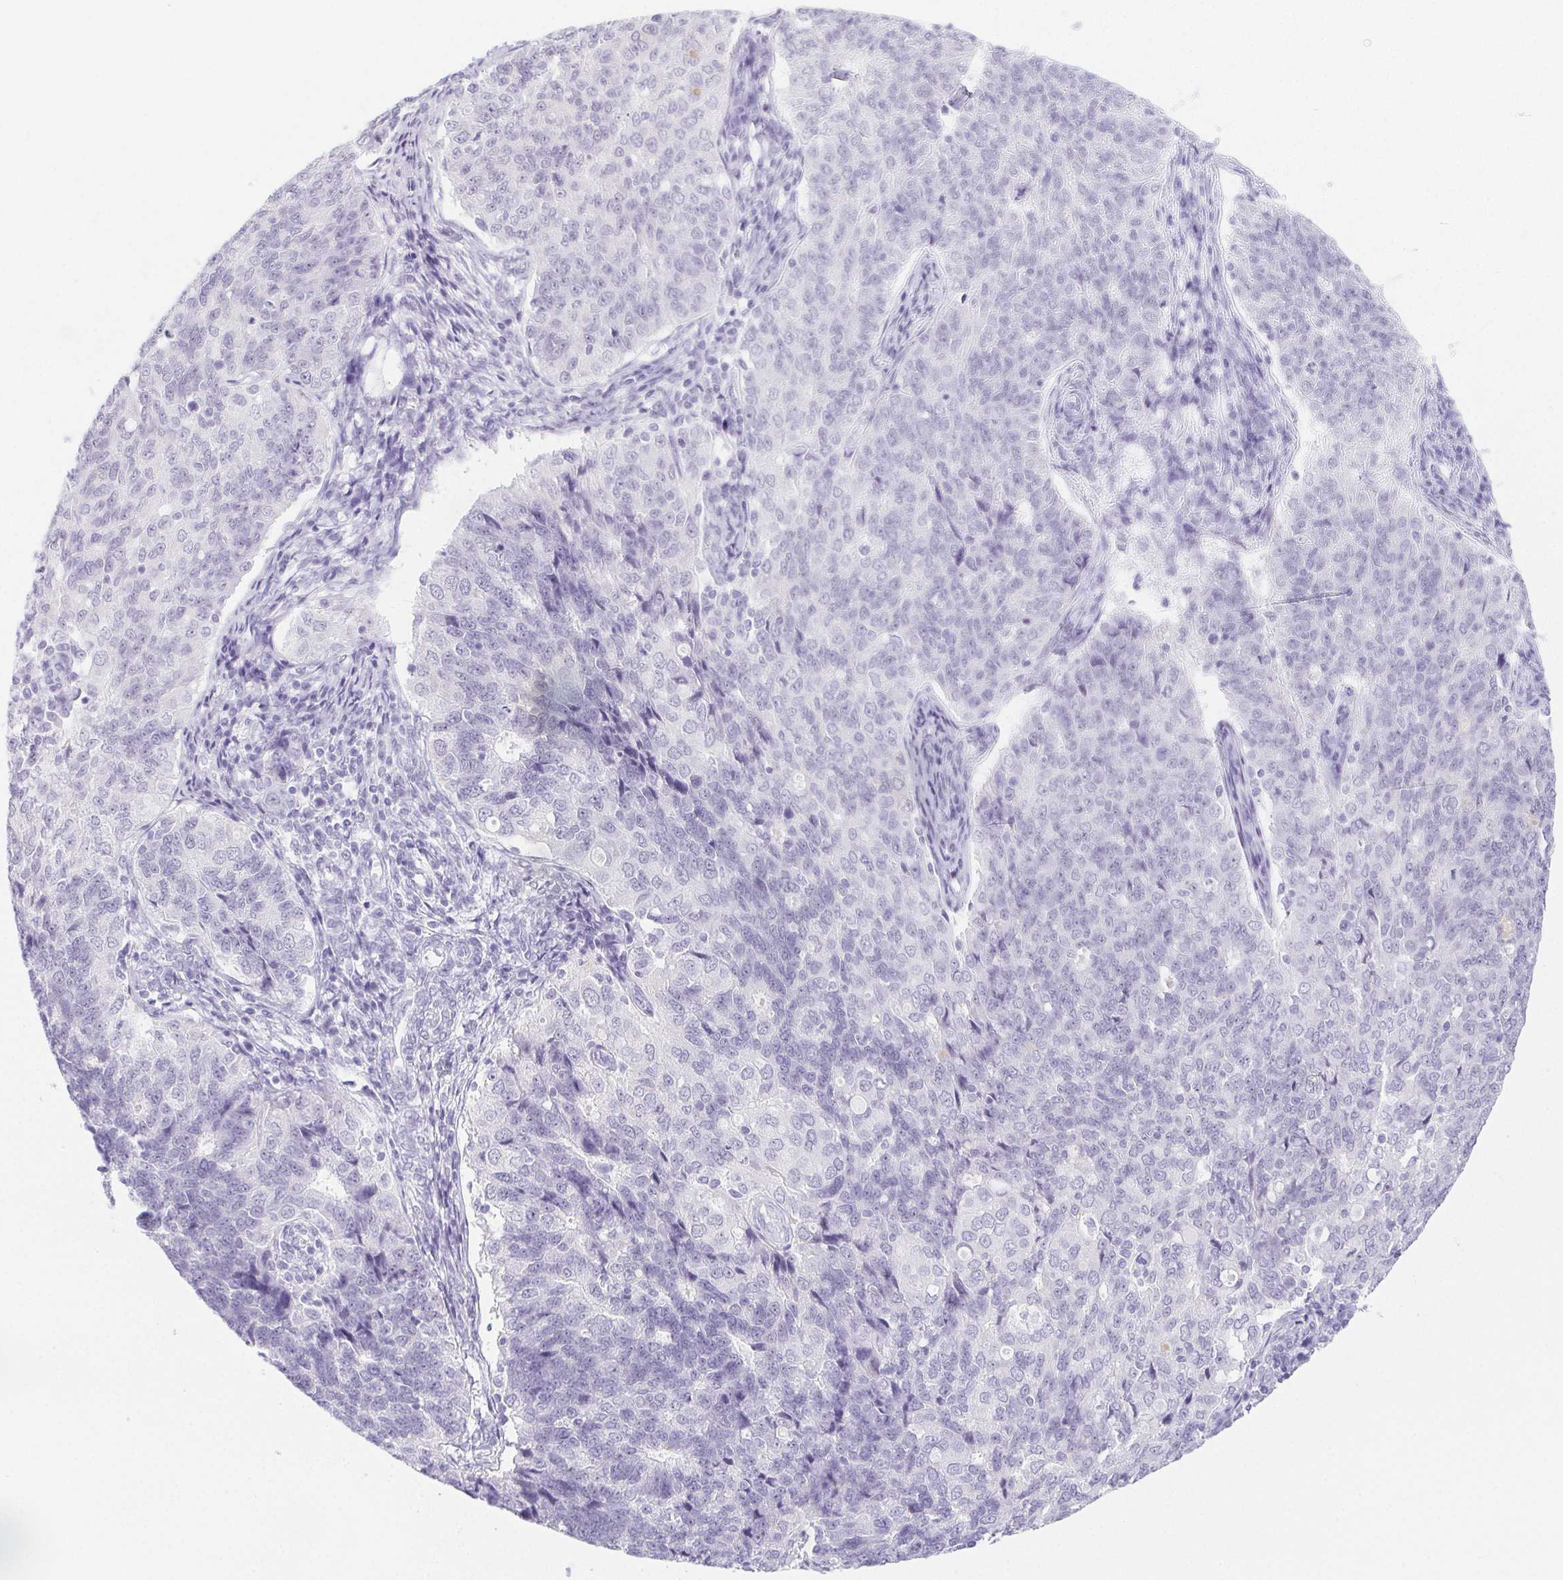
{"staining": {"intensity": "negative", "quantity": "none", "location": "none"}, "tissue": "endometrial cancer", "cell_type": "Tumor cells", "image_type": "cancer", "snomed": [{"axis": "morphology", "description": "Adenocarcinoma, NOS"}, {"axis": "topography", "description": "Endometrium"}], "caption": "Micrograph shows no significant protein staining in tumor cells of endometrial cancer.", "gene": "ST8SIA3", "patient": {"sex": "female", "age": 43}}